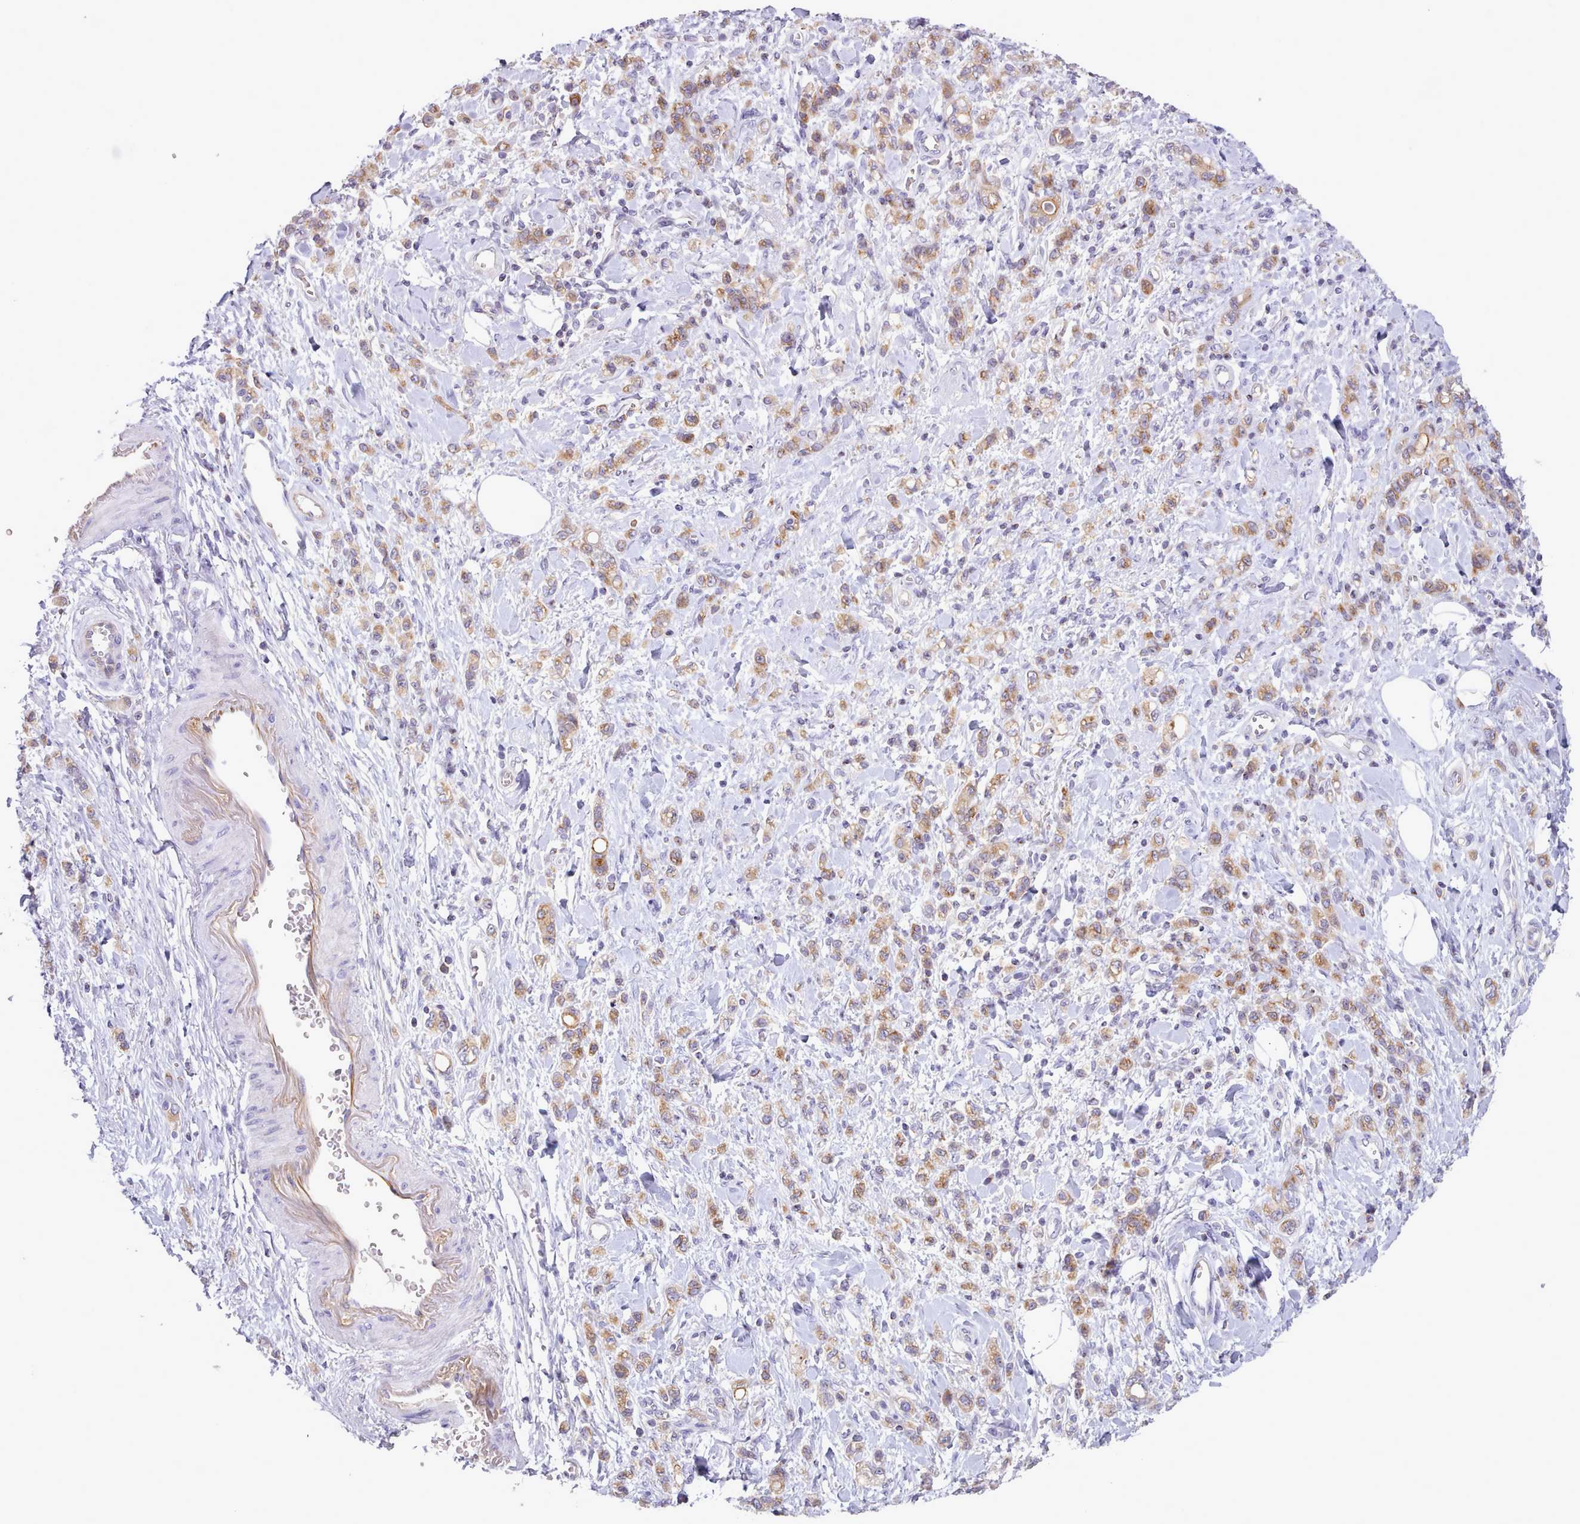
{"staining": {"intensity": "moderate", "quantity": ">75%", "location": "cytoplasmic/membranous"}, "tissue": "stomach cancer", "cell_type": "Tumor cells", "image_type": "cancer", "snomed": [{"axis": "morphology", "description": "Adenocarcinoma, NOS"}, {"axis": "topography", "description": "Stomach"}], "caption": "Stomach cancer (adenocarcinoma) stained with IHC reveals moderate cytoplasmic/membranous positivity in about >75% of tumor cells.", "gene": "CYP2A13", "patient": {"sex": "male", "age": 77}}